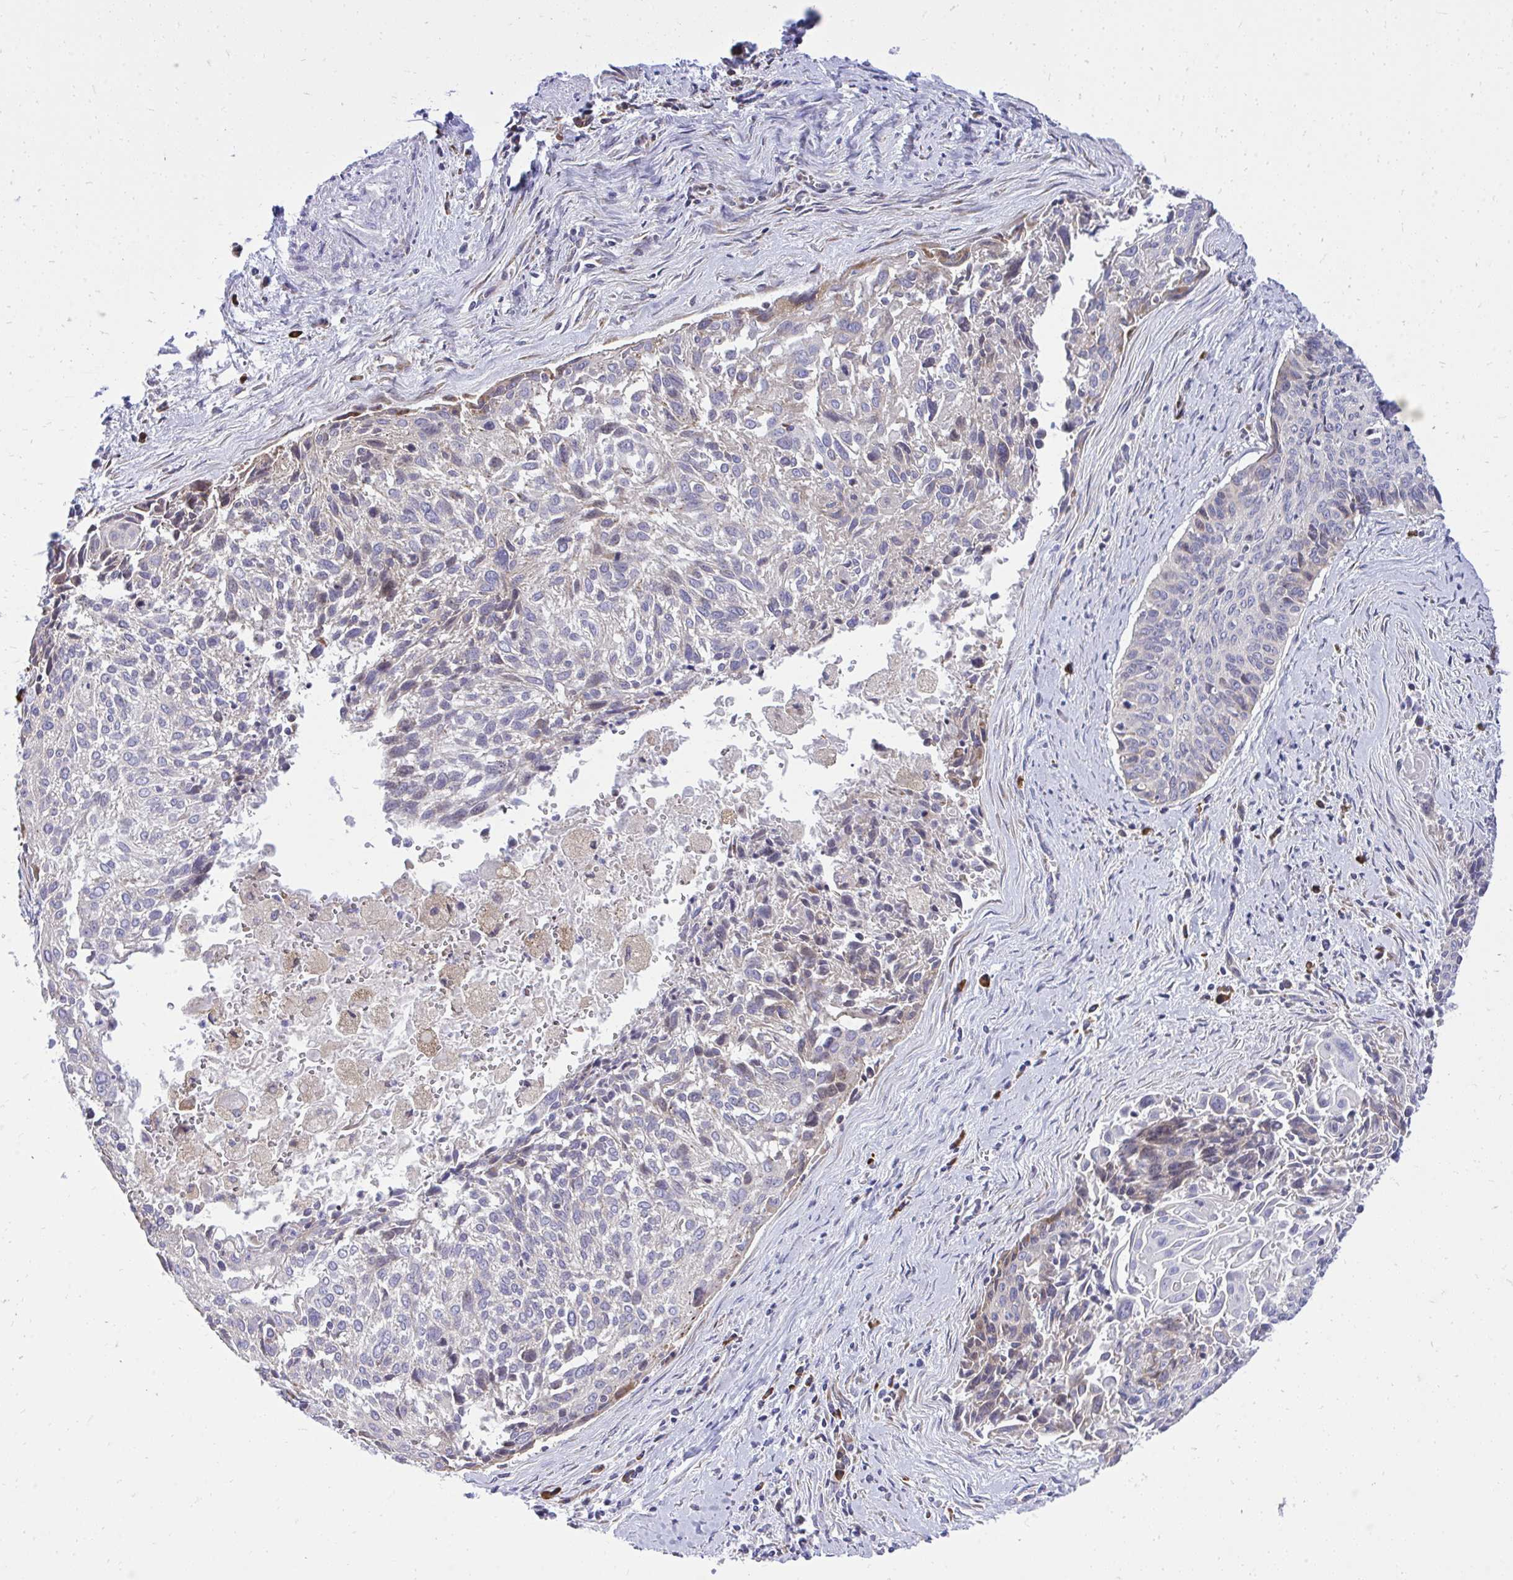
{"staining": {"intensity": "weak", "quantity": "<25%", "location": "cytoplasmic/membranous"}, "tissue": "cervical cancer", "cell_type": "Tumor cells", "image_type": "cancer", "snomed": [{"axis": "morphology", "description": "Squamous cell carcinoma, NOS"}, {"axis": "topography", "description": "Cervix"}], "caption": "Tumor cells are negative for brown protein staining in cervical cancer. Nuclei are stained in blue.", "gene": "METTL9", "patient": {"sex": "female", "age": 55}}